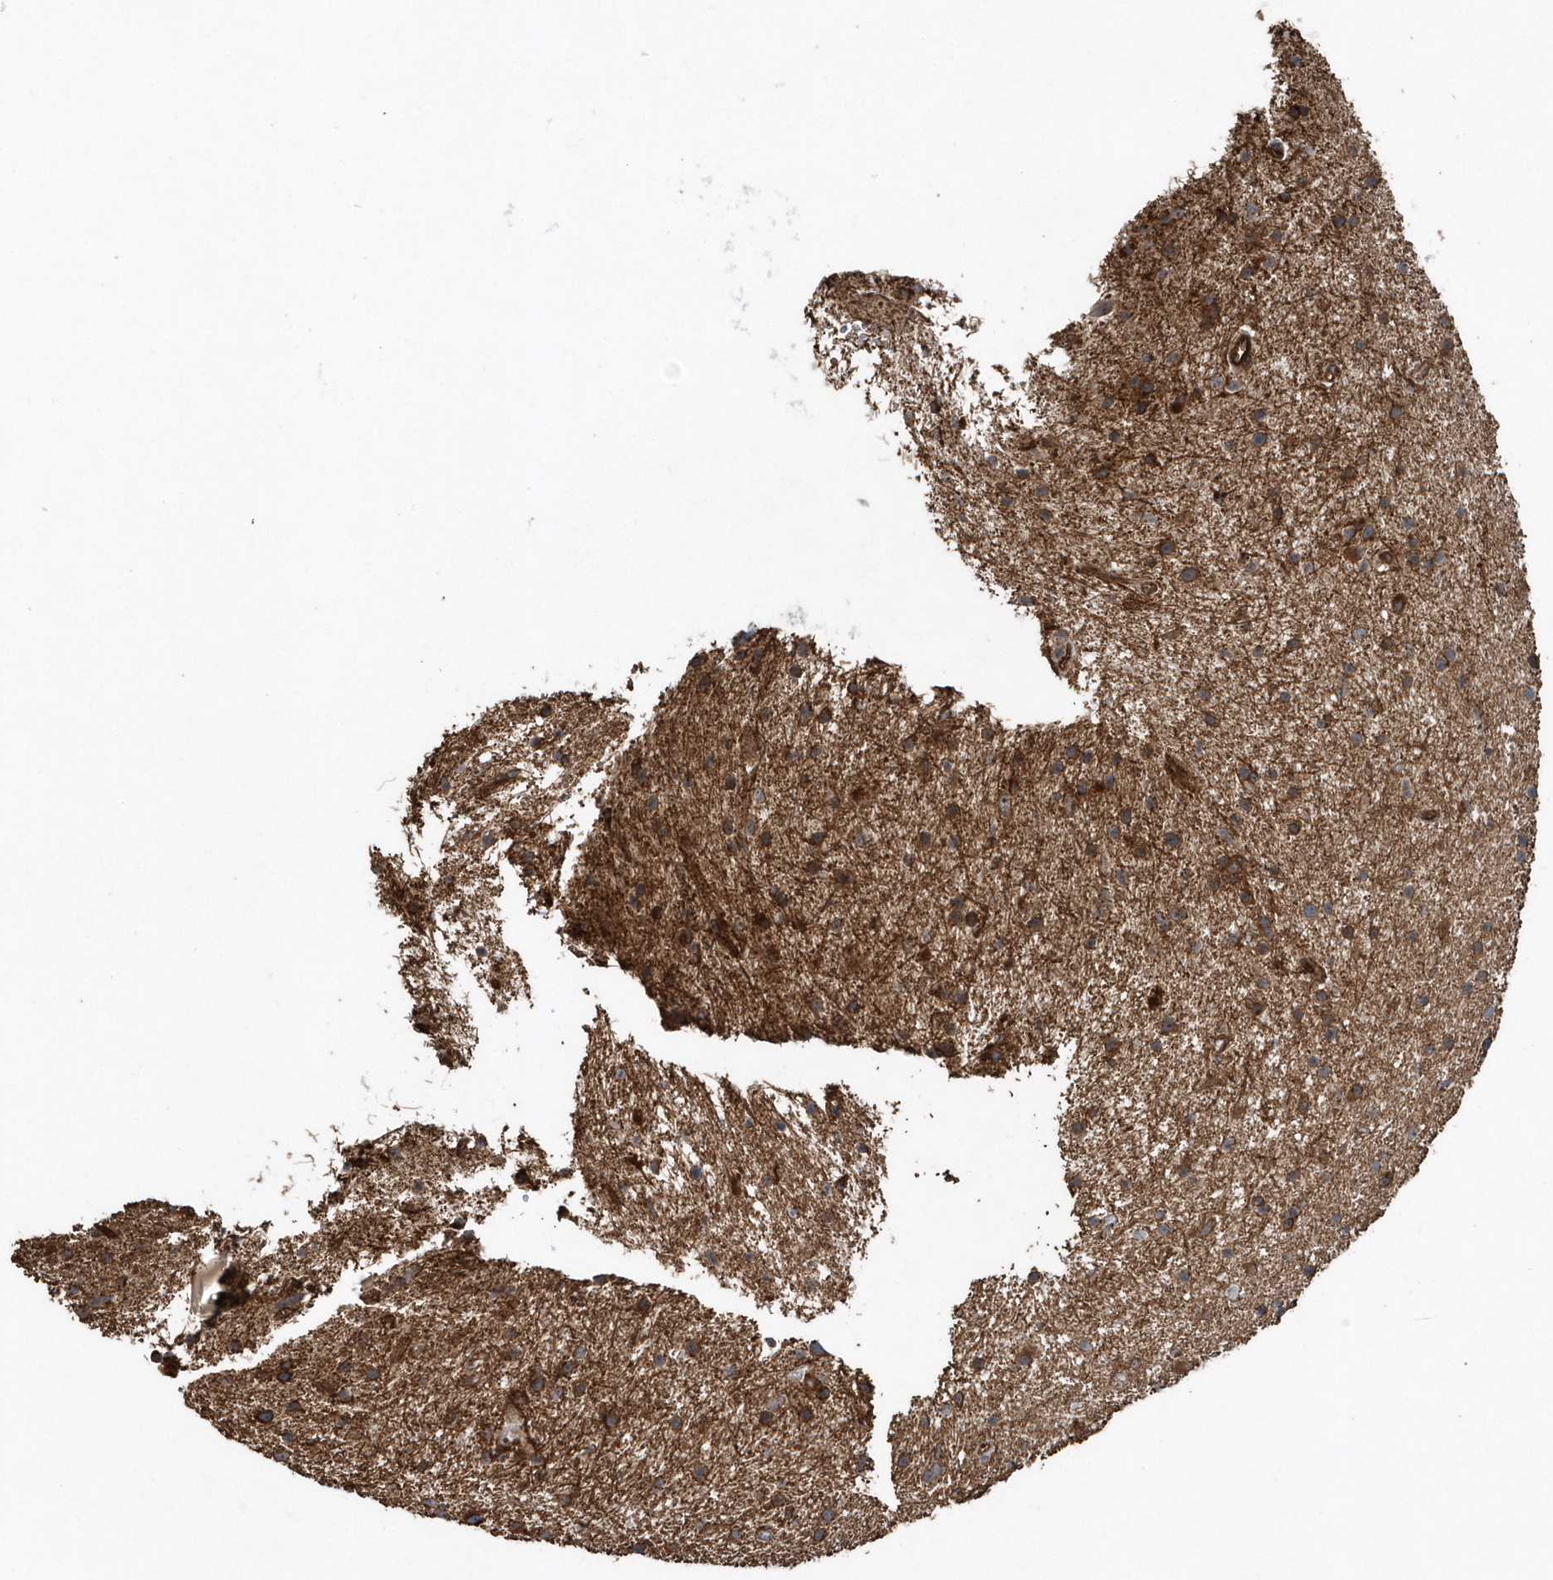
{"staining": {"intensity": "moderate", "quantity": "25%-75%", "location": "cytoplasmic/membranous"}, "tissue": "glioma", "cell_type": "Tumor cells", "image_type": "cancer", "snomed": [{"axis": "morphology", "description": "Glioma, malignant, Low grade"}, {"axis": "topography", "description": "Cerebral cortex"}], "caption": "A high-resolution micrograph shows immunohistochemistry staining of glioma, which demonstrates moderate cytoplasmic/membranous staining in approximately 25%-75% of tumor cells. (Stains: DAB in brown, nuclei in blue, Microscopy: brightfield microscopy at high magnification).", "gene": "MCC", "patient": {"sex": "female", "age": 39}}